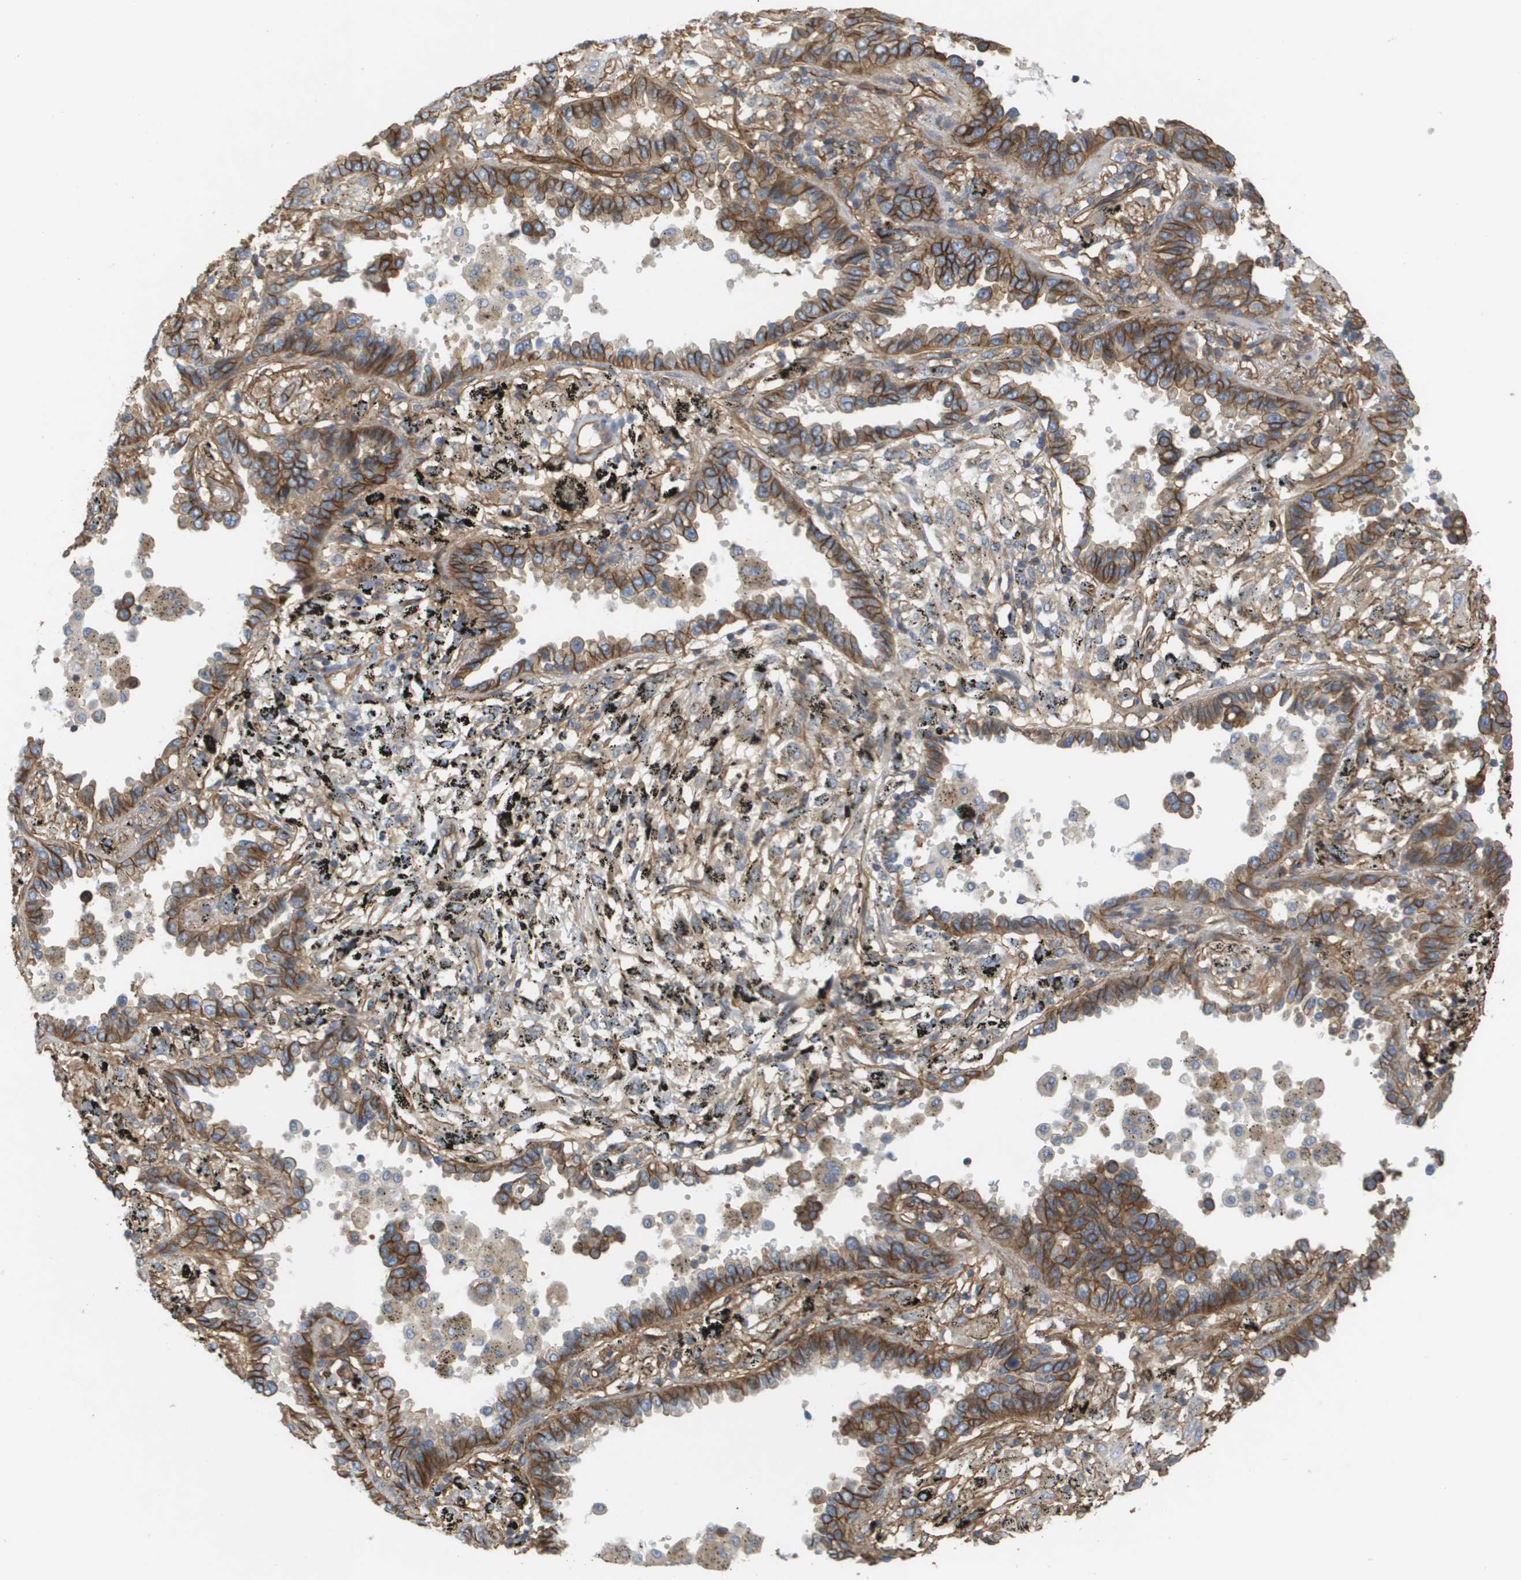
{"staining": {"intensity": "moderate", "quantity": ">75%", "location": "cytoplasmic/membranous"}, "tissue": "lung cancer", "cell_type": "Tumor cells", "image_type": "cancer", "snomed": [{"axis": "morphology", "description": "Normal tissue, NOS"}, {"axis": "morphology", "description": "Adenocarcinoma, NOS"}, {"axis": "topography", "description": "Lung"}], "caption": "An immunohistochemistry micrograph of tumor tissue is shown. Protein staining in brown labels moderate cytoplasmic/membranous positivity in lung adenocarcinoma within tumor cells.", "gene": "SGMS2", "patient": {"sex": "male", "age": 59}}